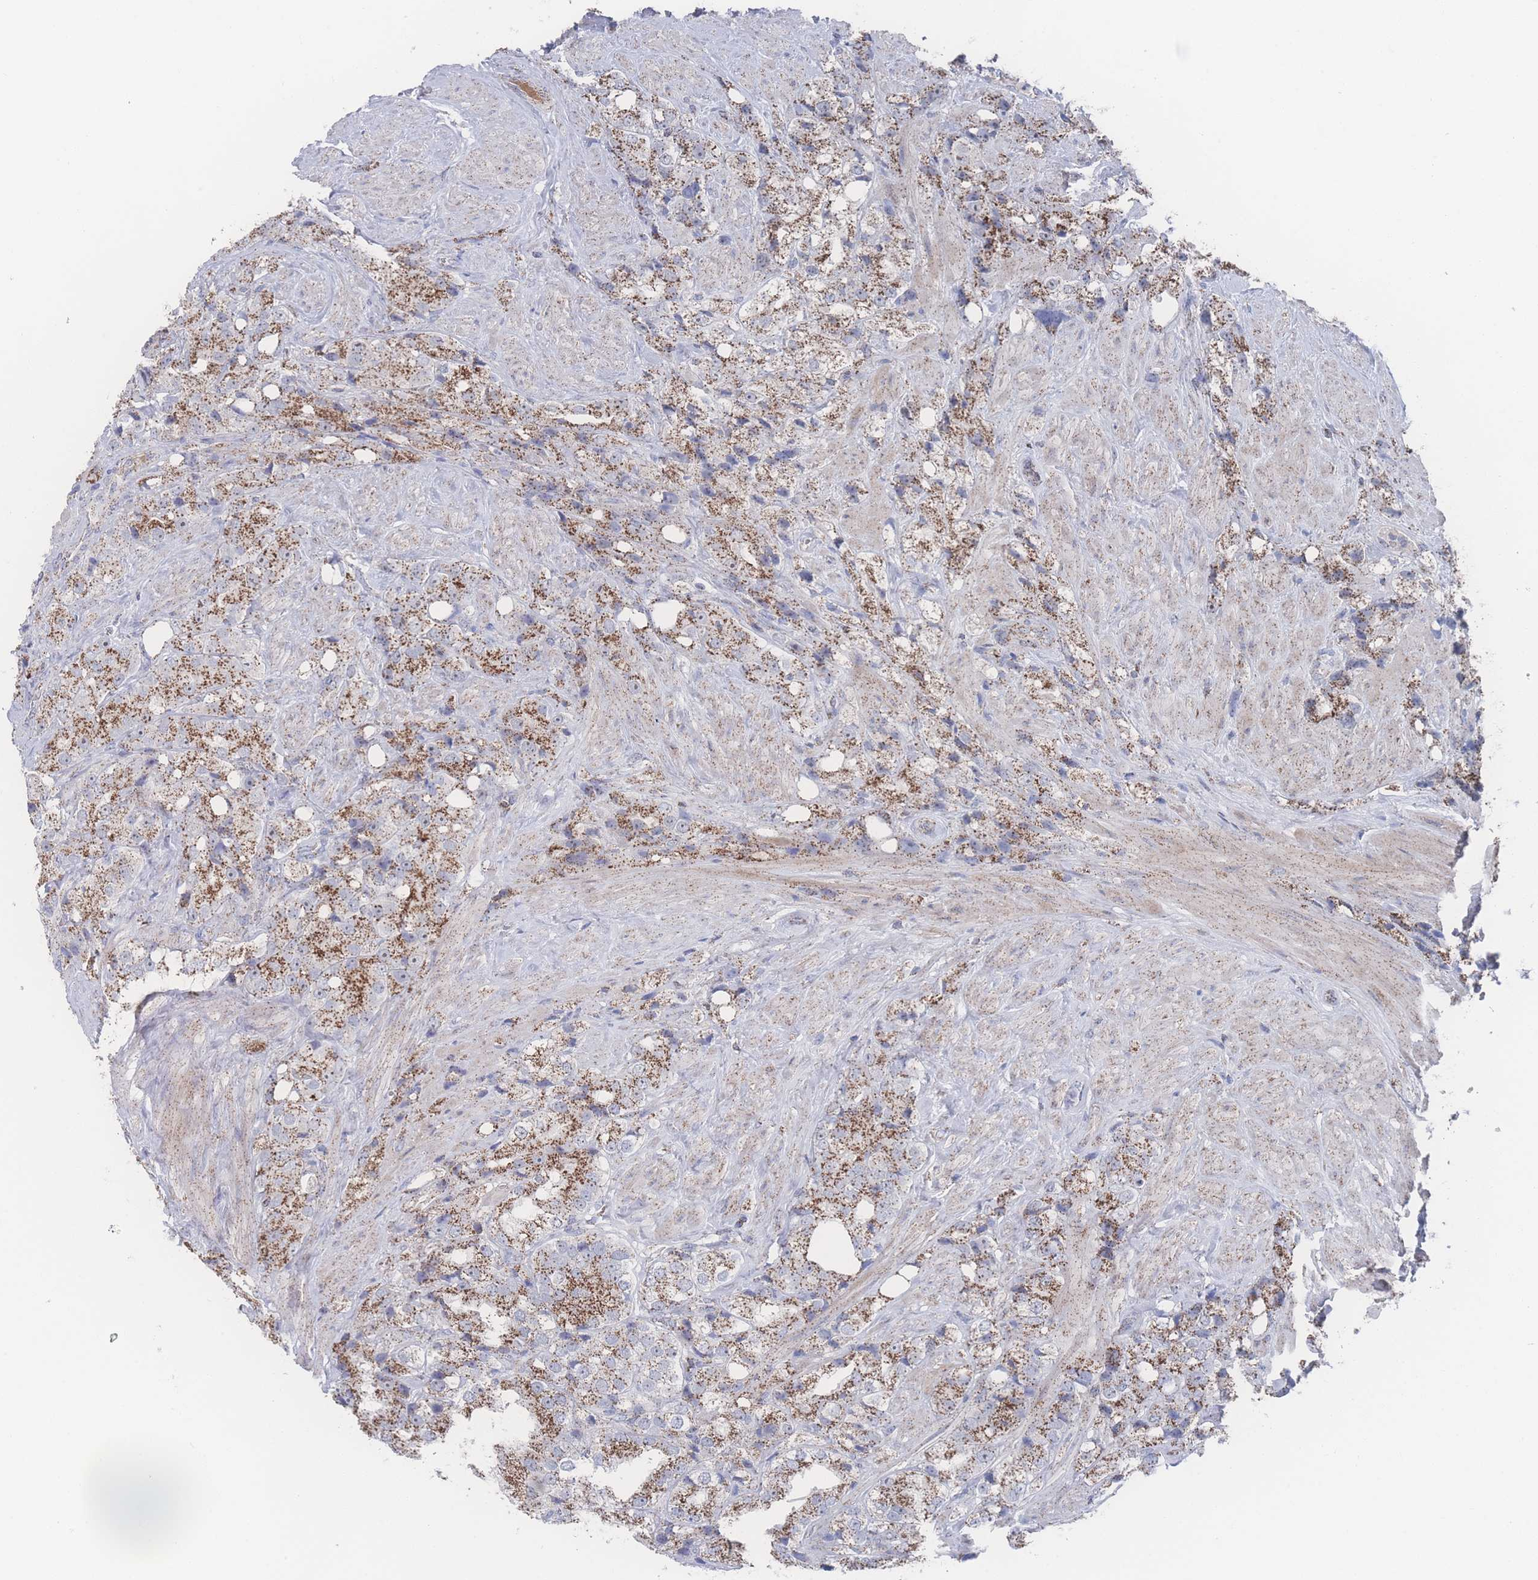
{"staining": {"intensity": "strong", "quantity": ">75%", "location": "cytoplasmic/membranous"}, "tissue": "prostate cancer", "cell_type": "Tumor cells", "image_type": "cancer", "snomed": [{"axis": "morphology", "description": "Adenocarcinoma, NOS"}, {"axis": "topography", "description": "Prostate"}], "caption": "Immunohistochemical staining of prostate cancer (adenocarcinoma) displays high levels of strong cytoplasmic/membranous expression in about >75% of tumor cells. (IHC, brightfield microscopy, high magnification).", "gene": "PEX14", "patient": {"sex": "male", "age": 79}}